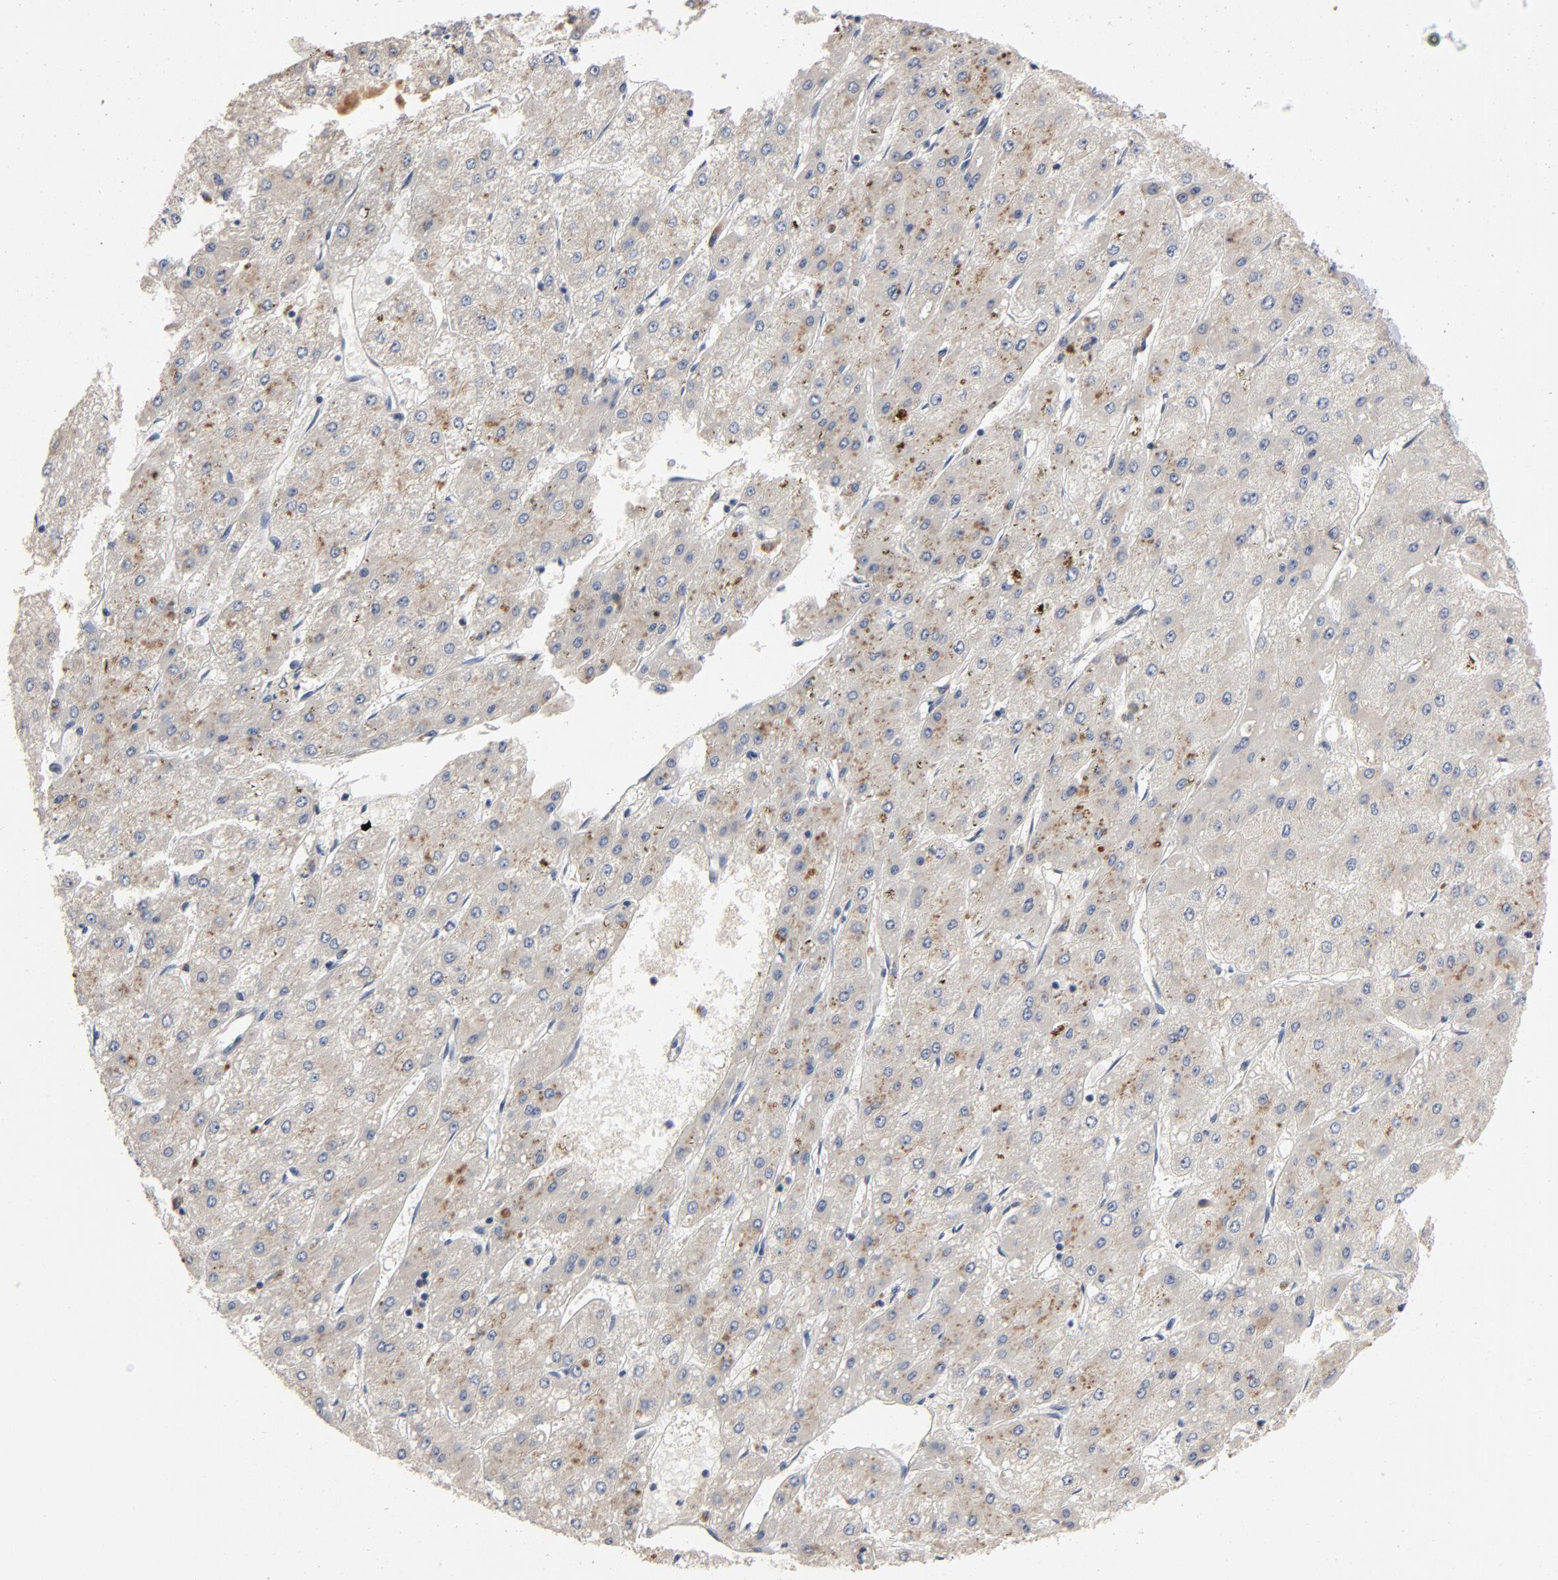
{"staining": {"intensity": "weak", "quantity": ">75%", "location": "cytoplasmic/membranous"}, "tissue": "liver cancer", "cell_type": "Tumor cells", "image_type": "cancer", "snomed": [{"axis": "morphology", "description": "Carcinoma, Hepatocellular, NOS"}, {"axis": "topography", "description": "Liver"}], "caption": "Human liver cancer (hepatocellular carcinoma) stained with a brown dye shows weak cytoplasmic/membranous positive positivity in approximately >75% of tumor cells.", "gene": "CCDC134", "patient": {"sex": "female", "age": 52}}